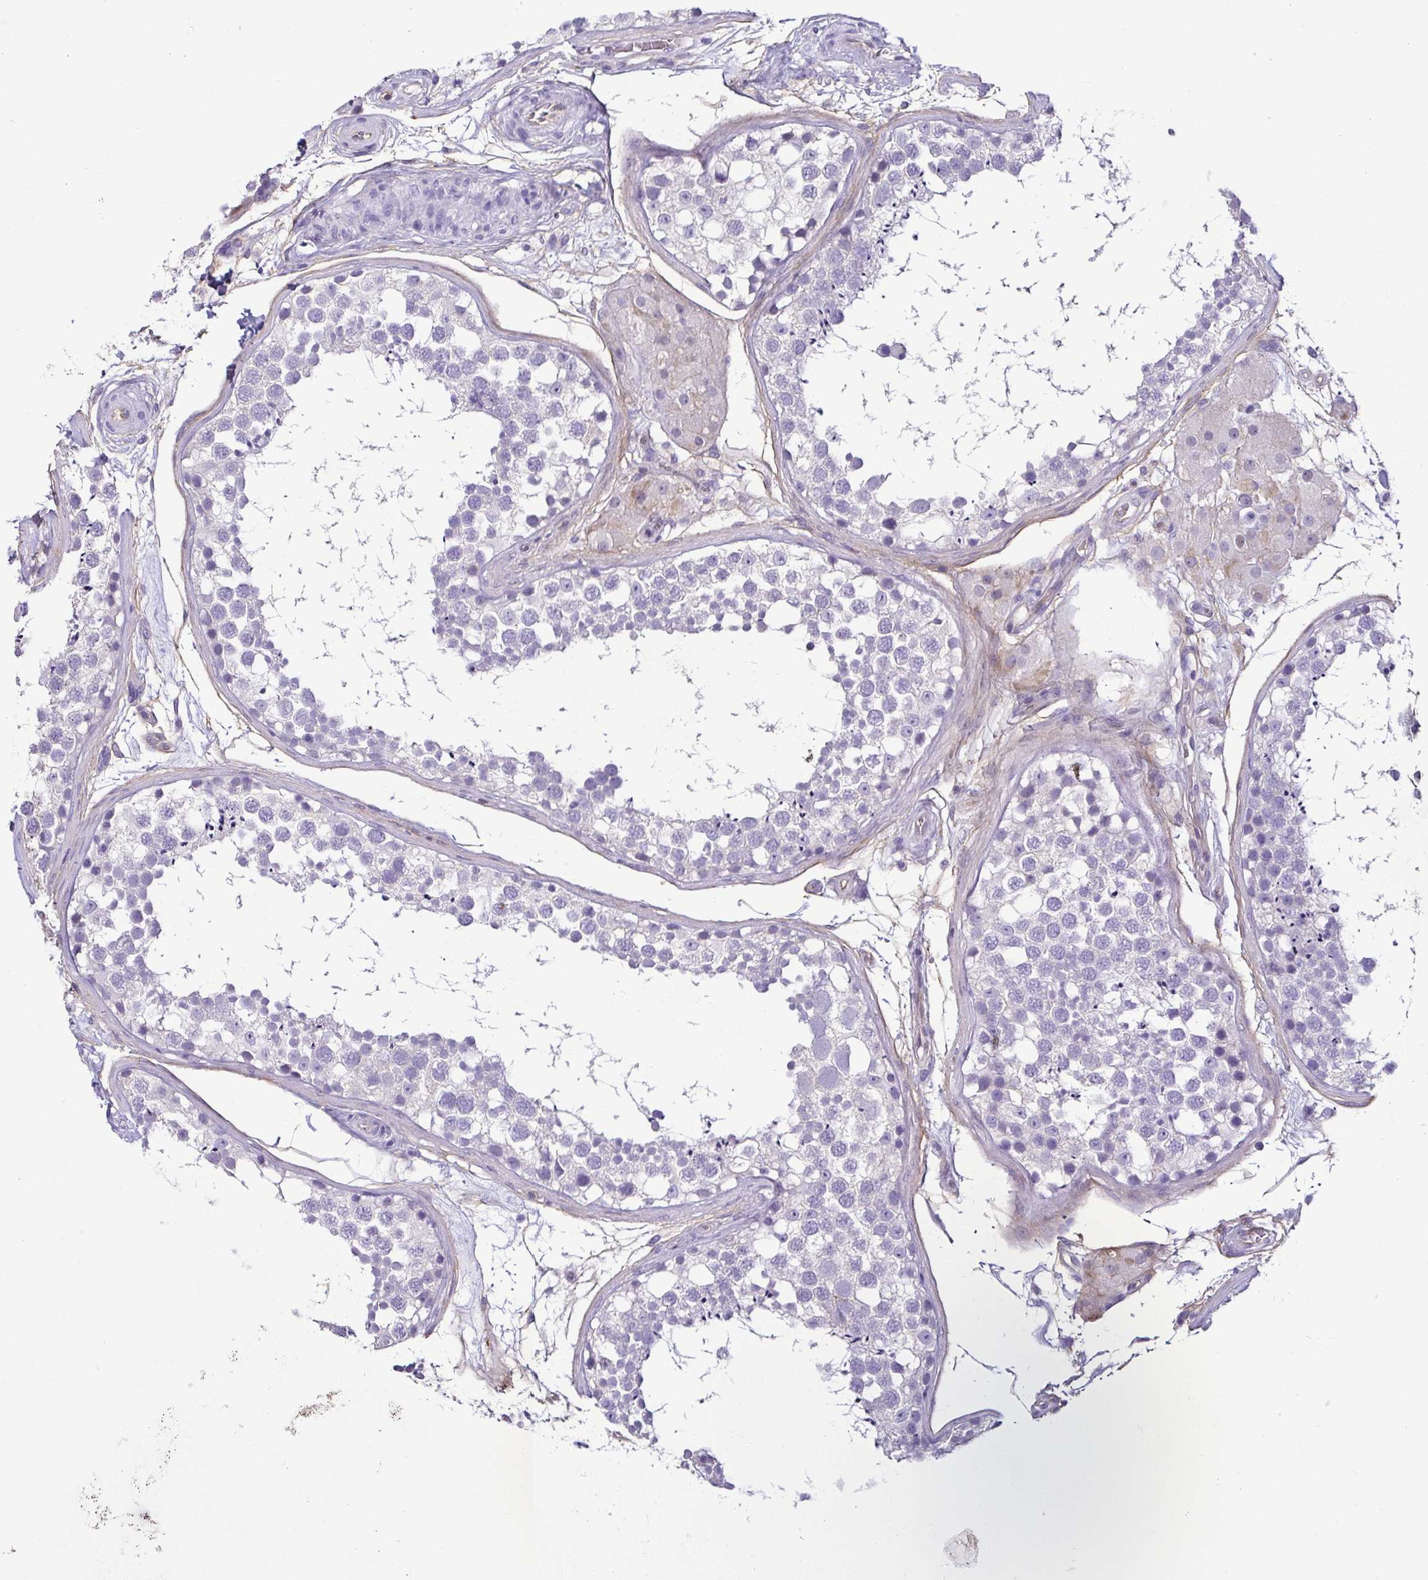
{"staining": {"intensity": "negative", "quantity": "none", "location": "none"}, "tissue": "testis", "cell_type": "Cells in seminiferous ducts", "image_type": "normal", "snomed": [{"axis": "morphology", "description": "Normal tissue, NOS"}, {"axis": "morphology", "description": "Seminoma, NOS"}, {"axis": "topography", "description": "Testis"}], "caption": "IHC histopathology image of benign testis: testis stained with DAB (3,3'-diaminobenzidine) exhibits no significant protein expression in cells in seminiferous ducts. (DAB immunohistochemistry (IHC) visualized using brightfield microscopy, high magnification).", "gene": "CASP14", "patient": {"sex": "male", "age": 65}}